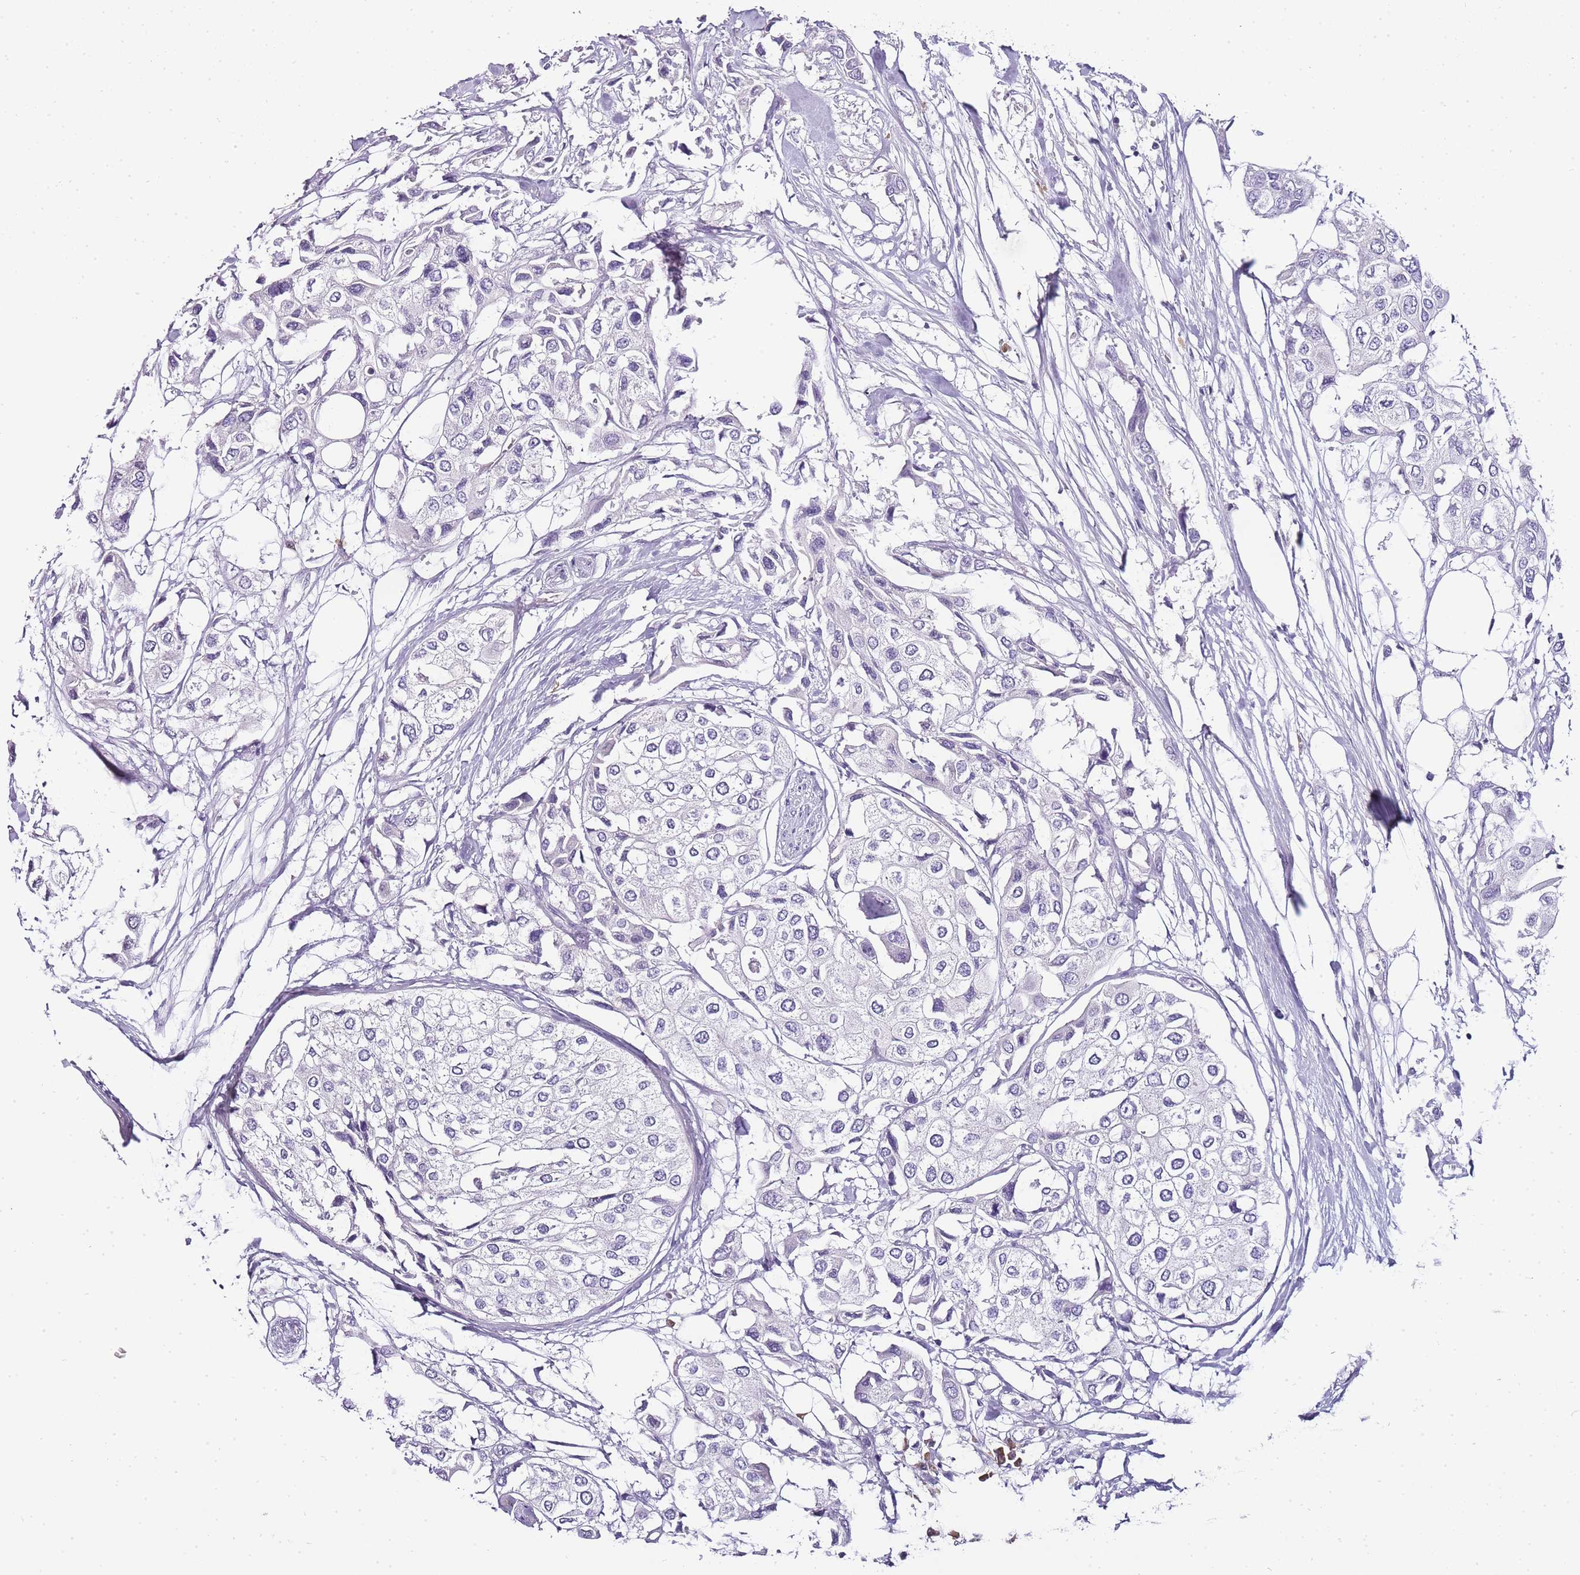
{"staining": {"intensity": "negative", "quantity": "none", "location": "none"}, "tissue": "urothelial cancer", "cell_type": "Tumor cells", "image_type": "cancer", "snomed": [{"axis": "morphology", "description": "Urothelial carcinoma, High grade"}, {"axis": "topography", "description": "Urinary bladder"}], "caption": "Immunohistochemistry photomicrograph of neoplastic tissue: urothelial cancer stained with DAB (3,3'-diaminobenzidine) displays no significant protein expression in tumor cells. (DAB (3,3'-diaminobenzidine) immunohistochemistry (IHC) visualized using brightfield microscopy, high magnification).", "gene": "ZBP1", "patient": {"sex": "male", "age": 64}}